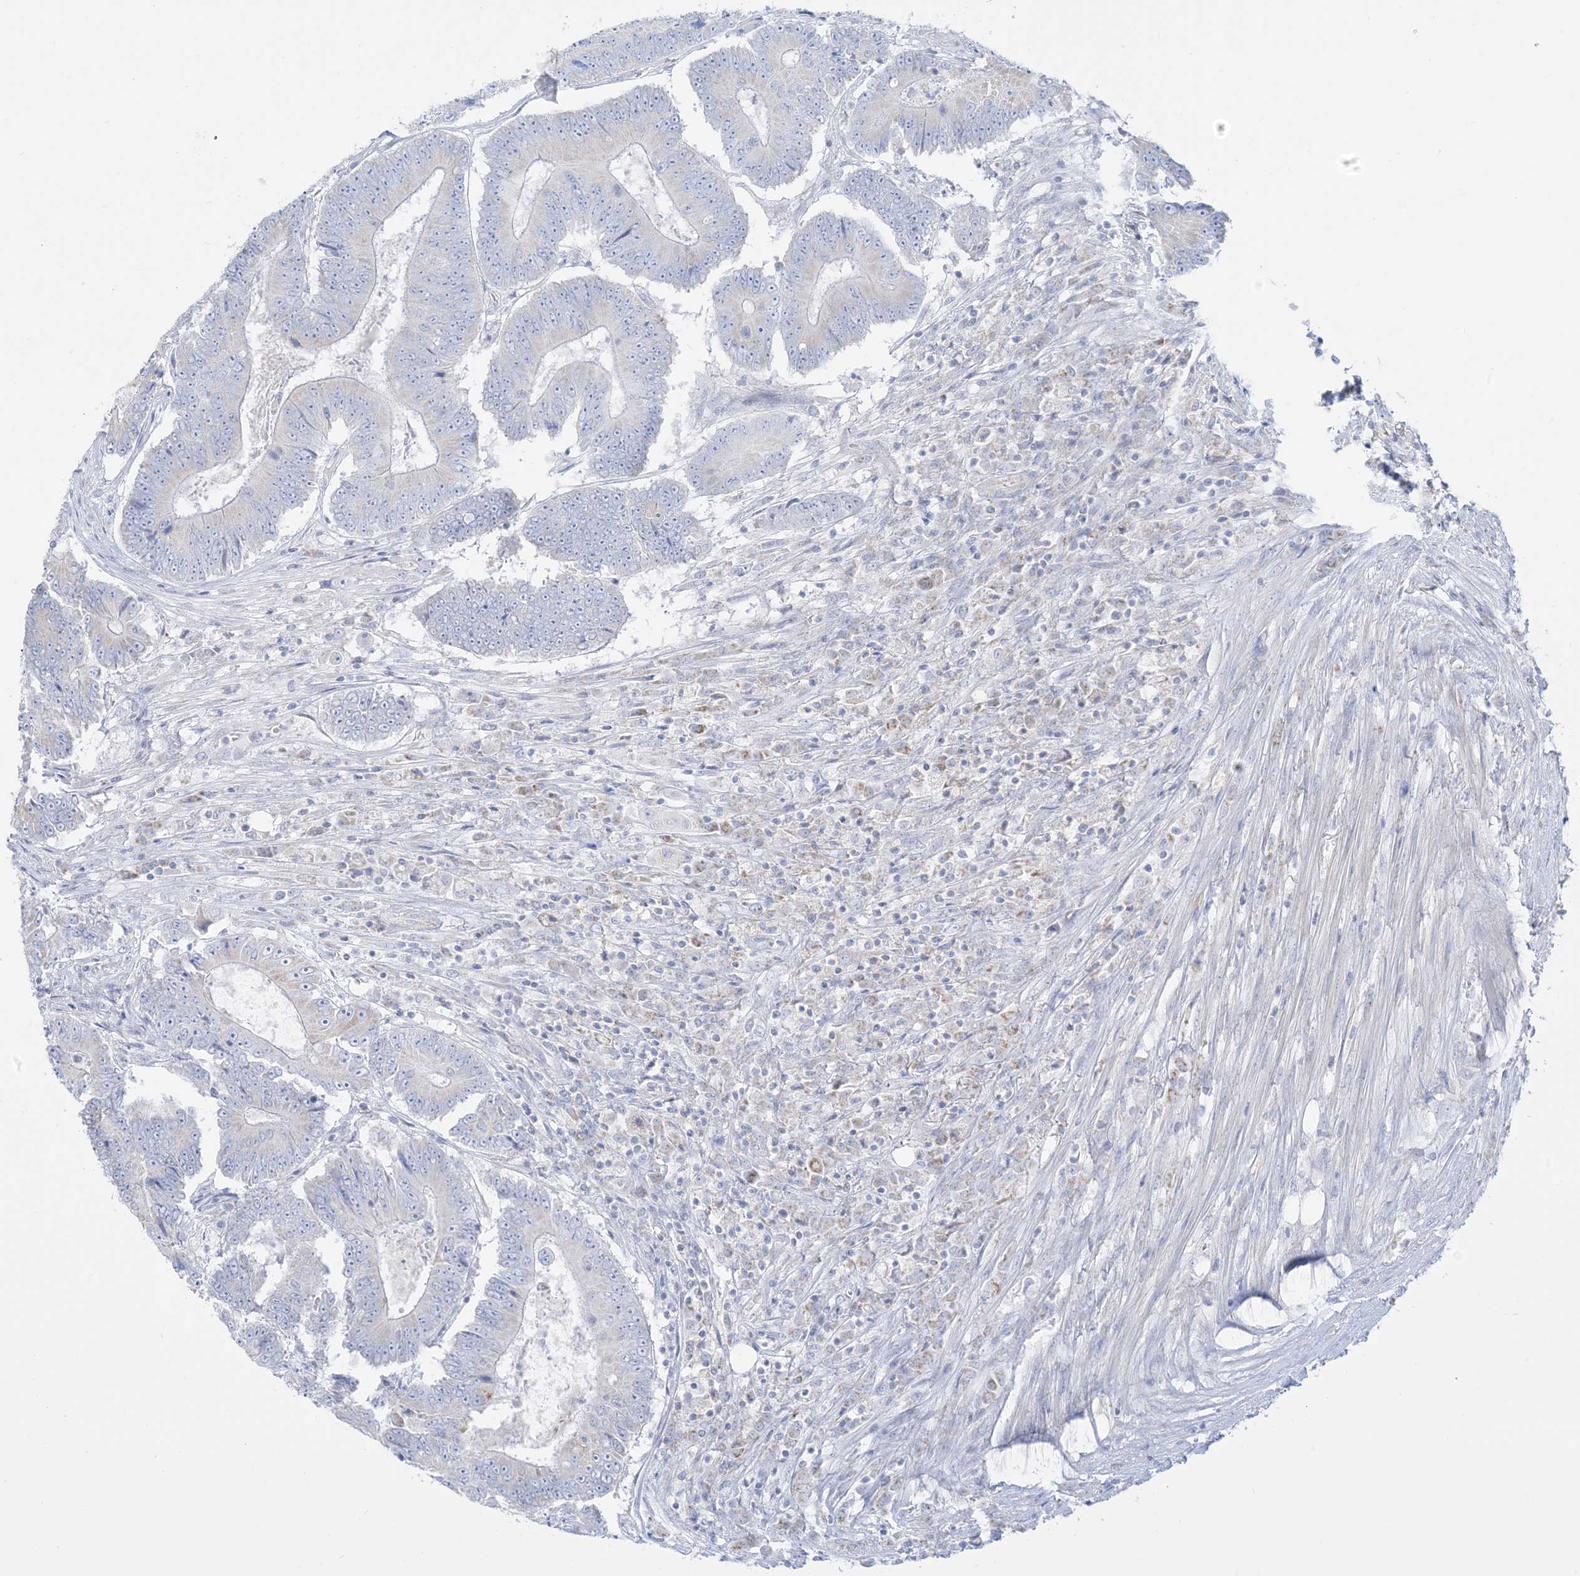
{"staining": {"intensity": "negative", "quantity": "none", "location": "none"}, "tissue": "colorectal cancer", "cell_type": "Tumor cells", "image_type": "cancer", "snomed": [{"axis": "morphology", "description": "Adenocarcinoma, NOS"}, {"axis": "topography", "description": "Colon"}], "caption": "Tumor cells show no significant positivity in colorectal cancer (adenocarcinoma). Brightfield microscopy of IHC stained with DAB (brown) and hematoxylin (blue), captured at high magnification.", "gene": "SLC26A3", "patient": {"sex": "male", "age": 83}}